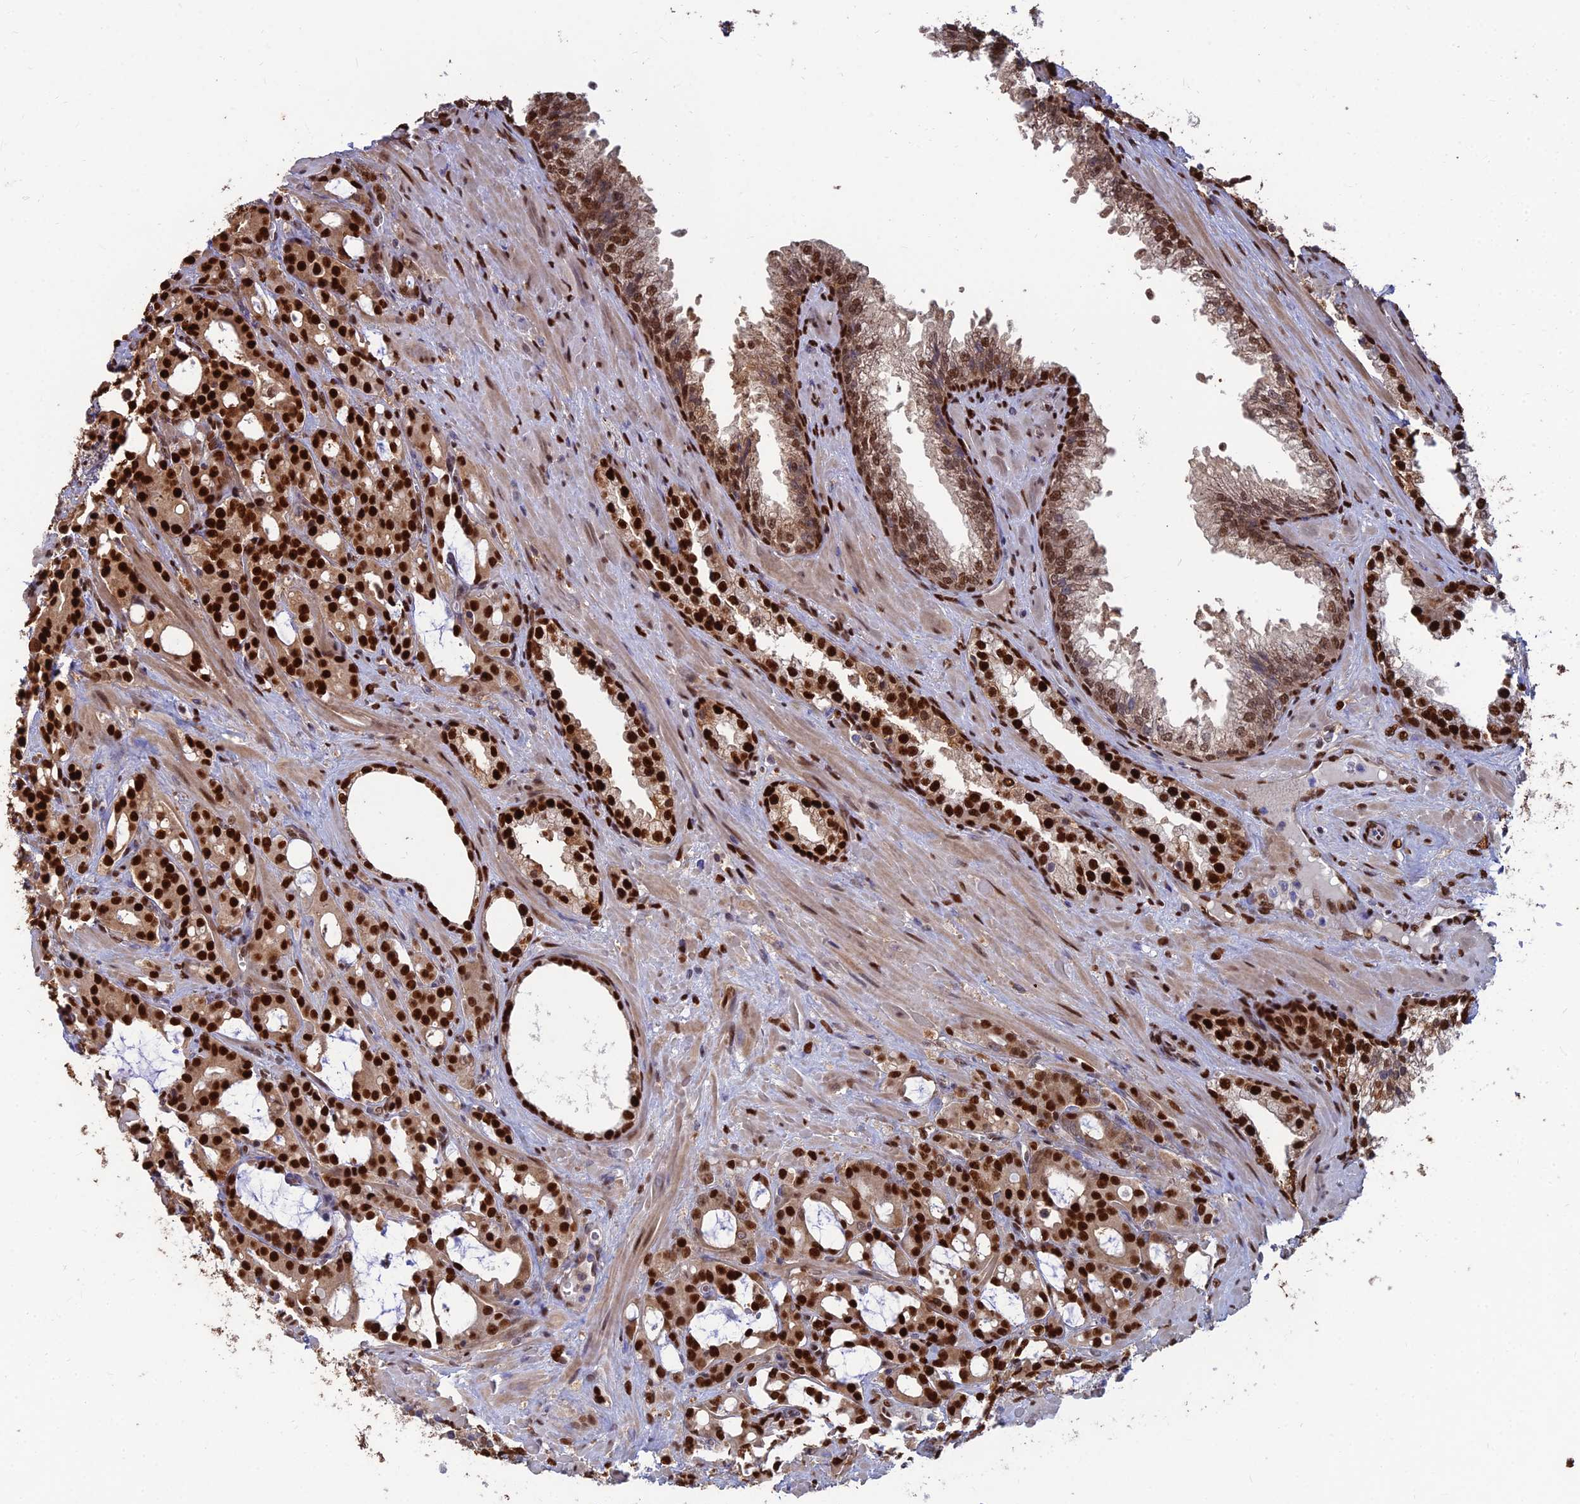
{"staining": {"intensity": "strong", "quantity": ">75%", "location": "cytoplasmic/membranous,nuclear"}, "tissue": "prostate cancer", "cell_type": "Tumor cells", "image_type": "cancer", "snomed": [{"axis": "morphology", "description": "Adenocarcinoma, High grade"}, {"axis": "topography", "description": "Prostate"}], "caption": "Immunohistochemical staining of human high-grade adenocarcinoma (prostate) displays strong cytoplasmic/membranous and nuclear protein expression in about >75% of tumor cells.", "gene": "DNPEP", "patient": {"sex": "male", "age": 72}}